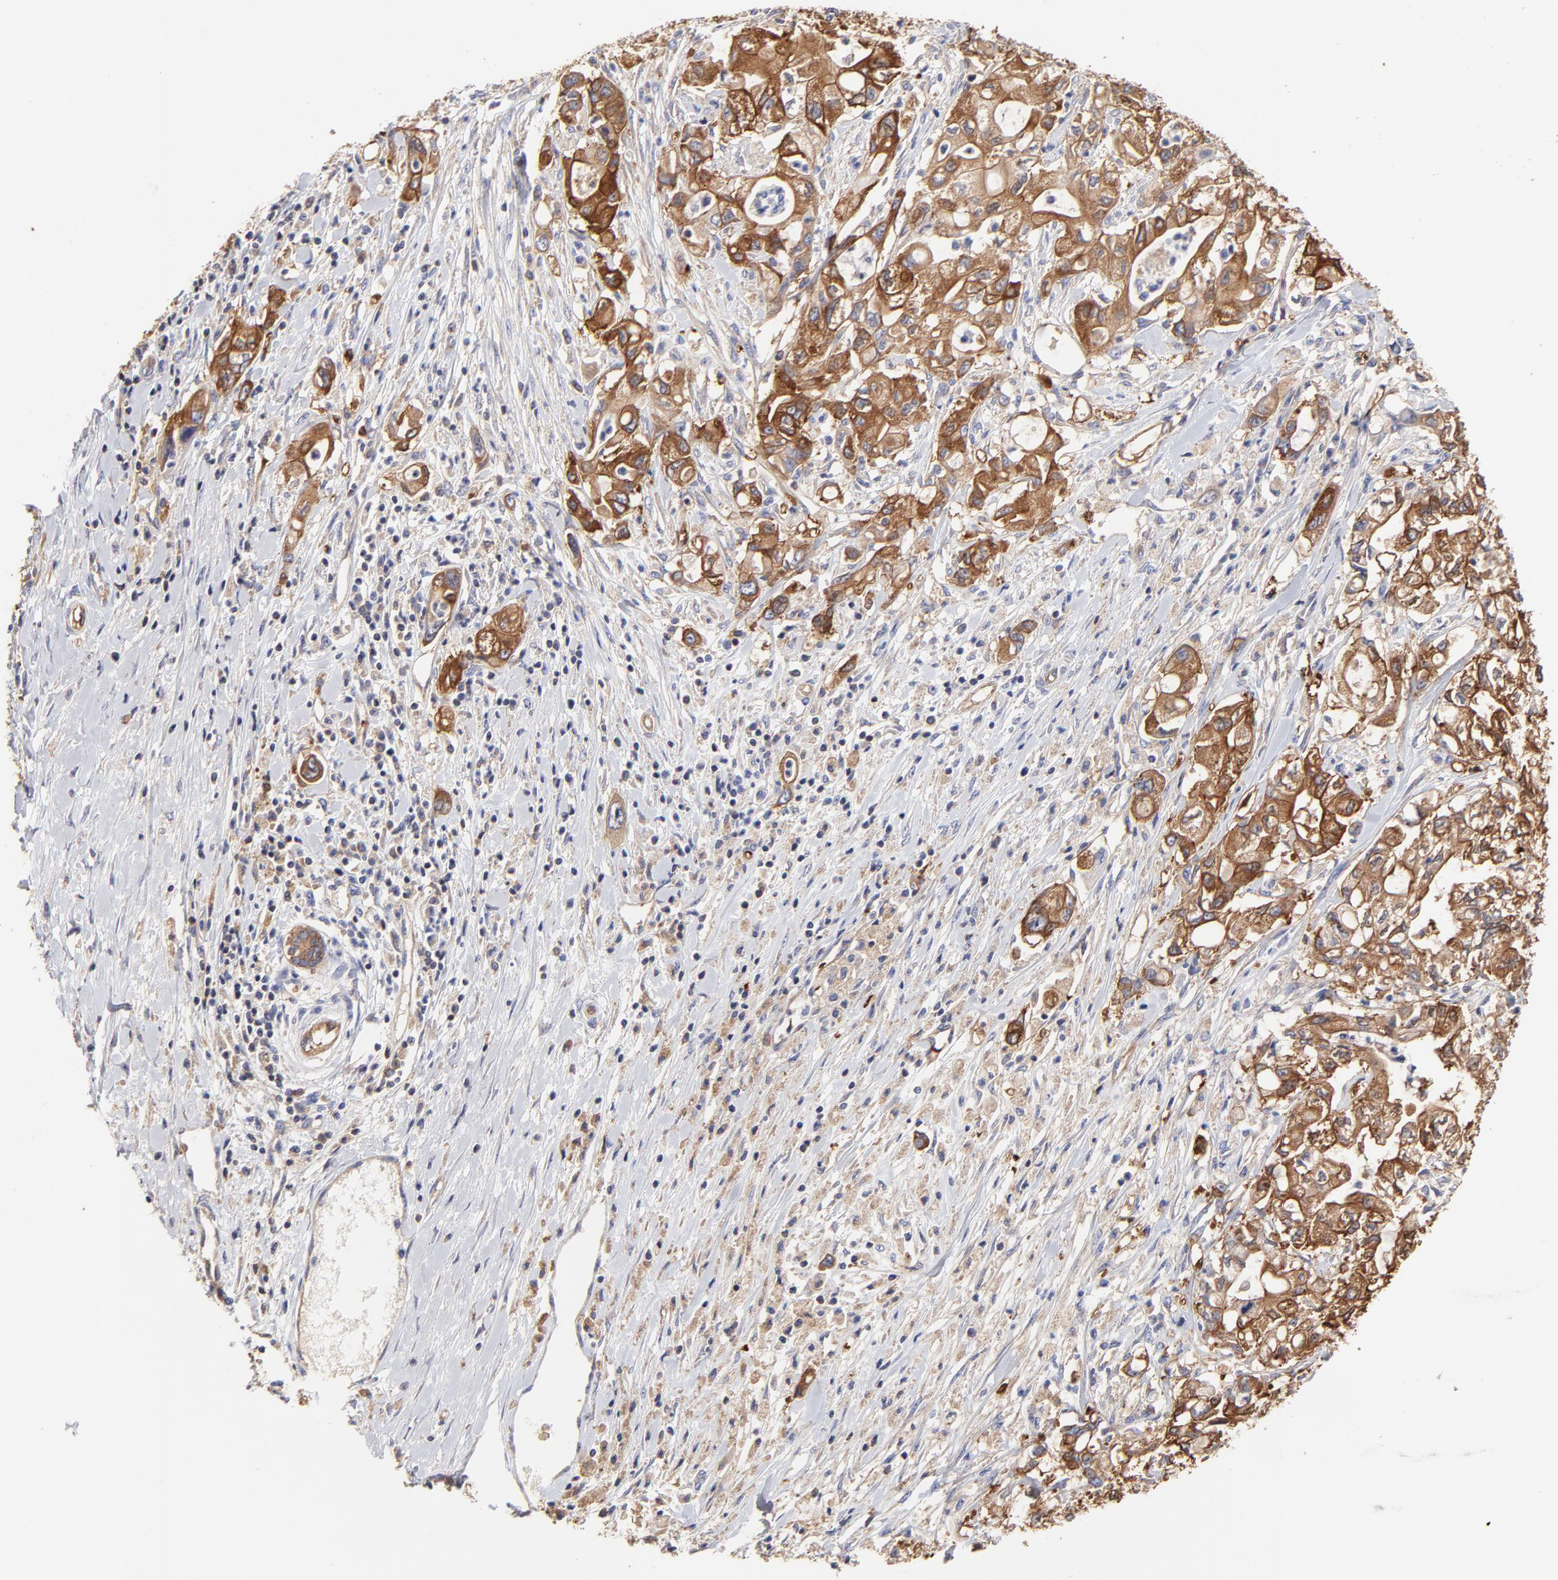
{"staining": {"intensity": "moderate", "quantity": ">75%", "location": "cytoplasmic/membranous"}, "tissue": "pancreatic cancer", "cell_type": "Tumor cells", "image_type": "cancer", "snomed": [{"axis": "morphology", "description": "Adenocarcinoma, NOS"}, {"axis": "topography", "description": "Pancreas"}], "caption": "Brown immunohistochemical staining in human pancreatic adenocarcinoma reveals moderate cytoplasmic/membranous expression in approximately >75% of tumor cells. (Brightfield microscopy of DAB IHC at high magnification).", "gene": "CD2AP", "patient": {"sex": "male", "age": 79}}